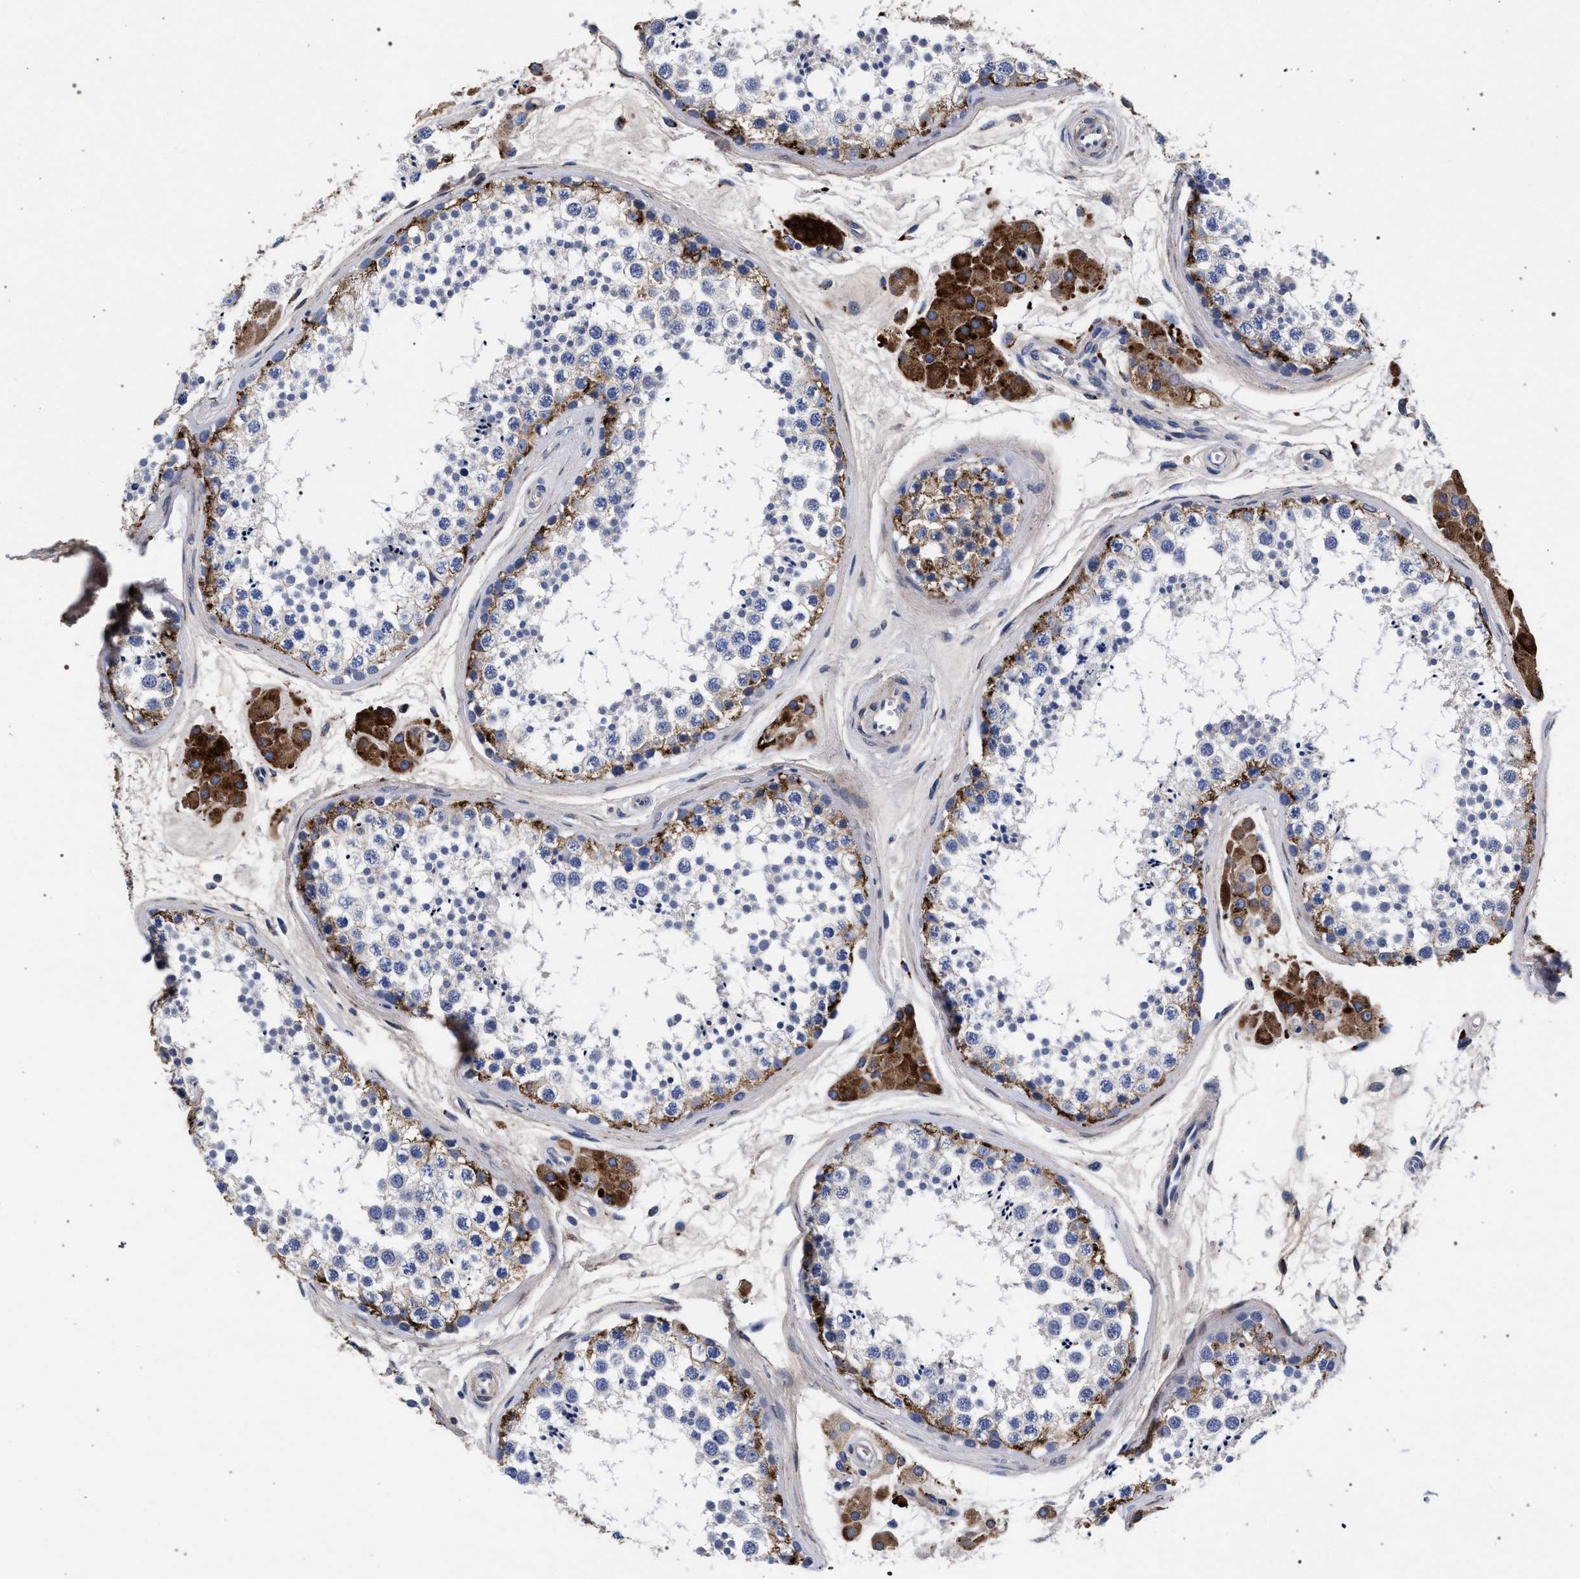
{"staining": {"intensity": "moderate", "quantity": "<25%", "location": "cytoplasmic/membranous"}, "tissue": "testis", "cell_type": "Cells in seminiferous ducts", "image_type": "normal", "snomed": [{"axis": "morphology", "description": "Normal tissue, NOS"}, {"axis": "topography", "description": "Testis"}], "caption": "DAB (3,3'-diaminobenzidine) immunohistochemical staining of normal testis reveals moderate cytoplasmic/membranous protein positivity in about <25% of cells in seminiferous ducts. The staining was performed using DAB (3,3'-diaminobenzidine), with brown indicating positive protein expression. Nuclei are stained blue with hematoxylin.", "gene": "ACOX1", "patient": {"sex": "male", "age": 56}}